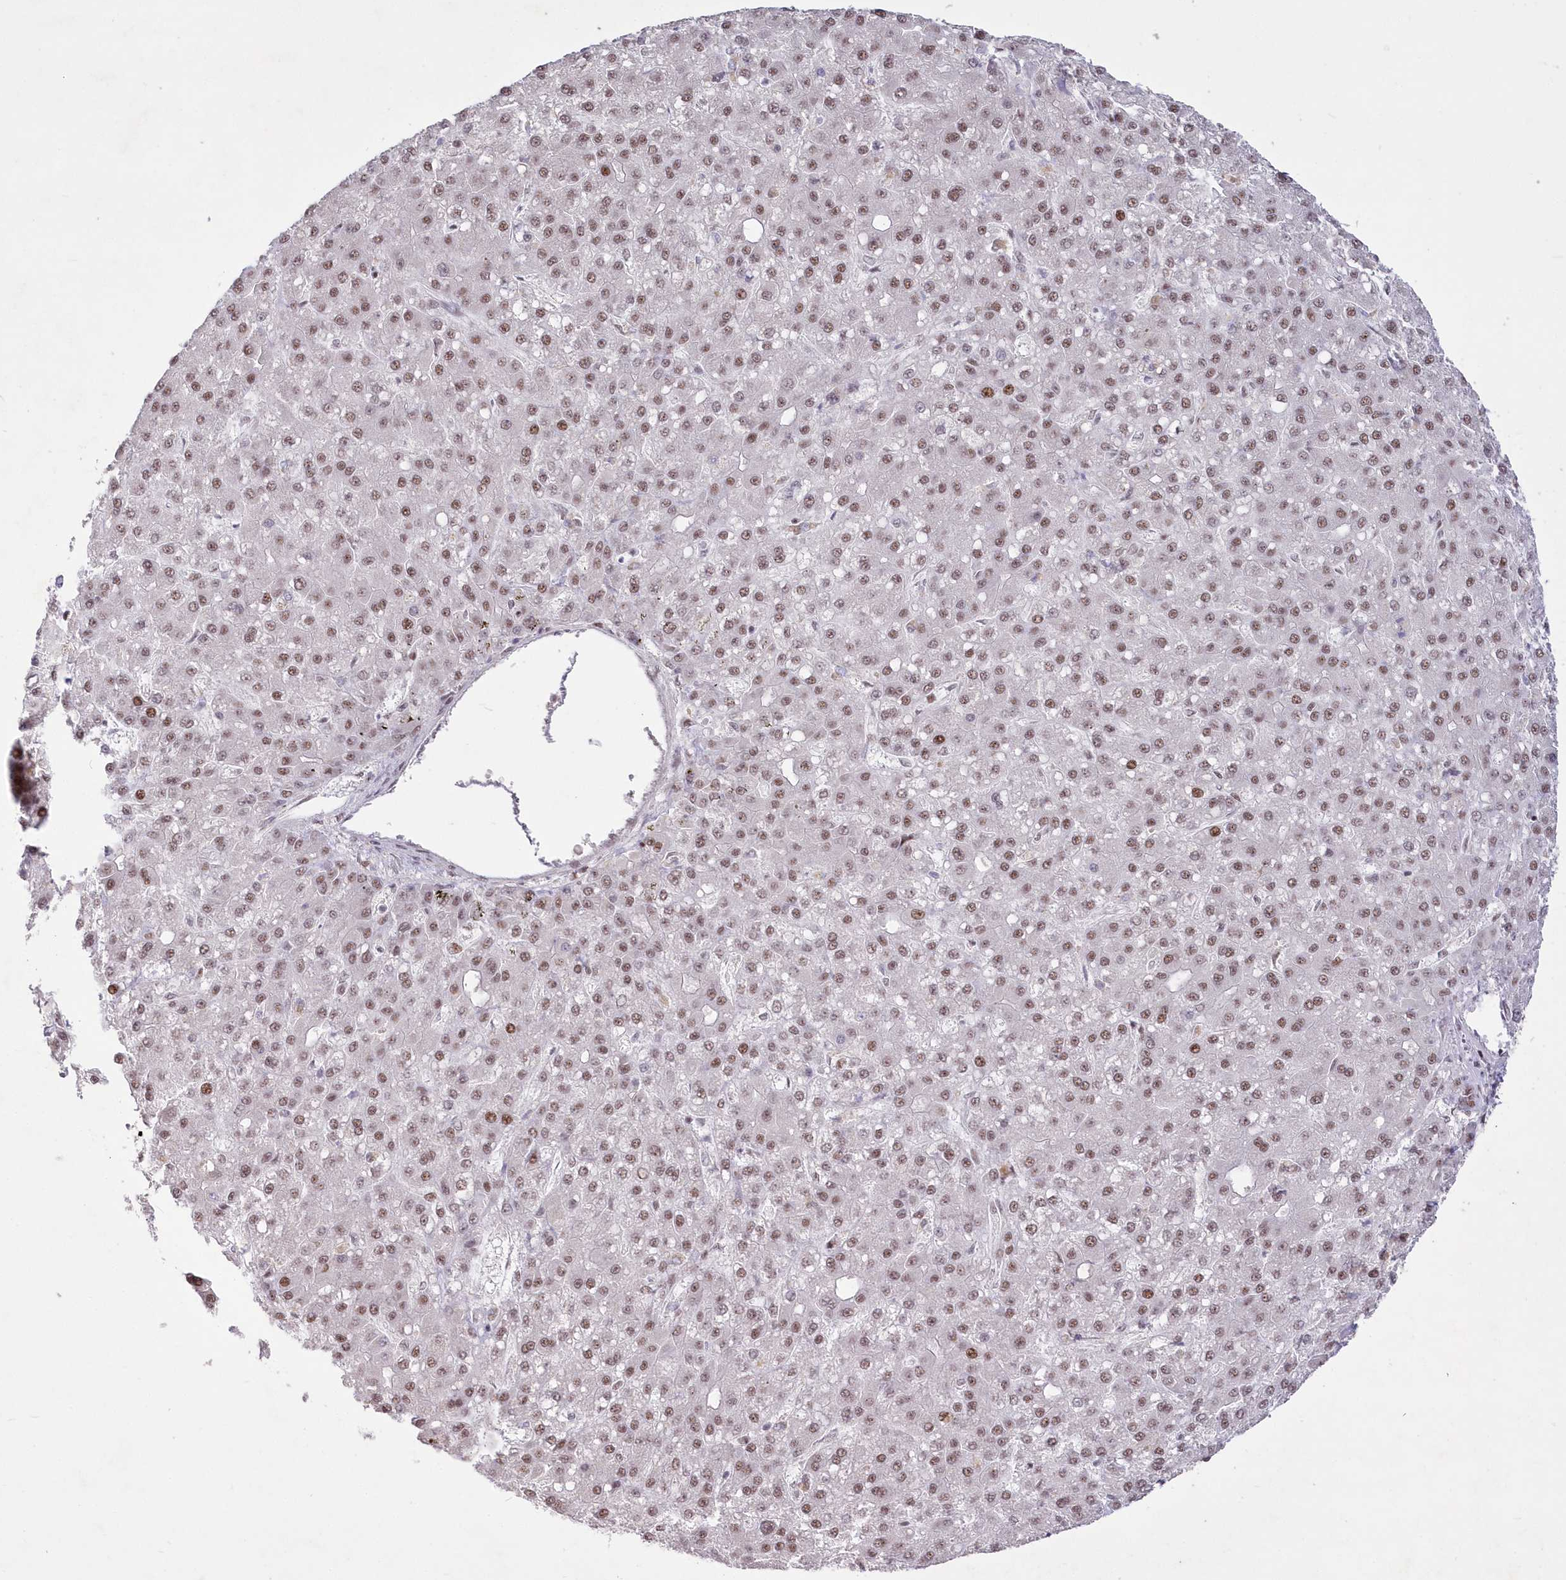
{"staining": {"intensity": "moderate", "quantity": ">75%", "location": "nuclear"}, "tissue": "liver cancer", "cell_type": "Tumor cells", "image_type": "cancer", "snomed": [{"axis": "morphology", "description": "Carcinoma, Hepatocellular, NOS"}, {"axis": "topography", "description": "Liver"}], "caption": "IHC of human liver cancer shows medium levels of moderate nuclear positivity in about >75% of tumor cells.", "gene": "WBP1L", "patient": {"sex": "male", "age": 67}}